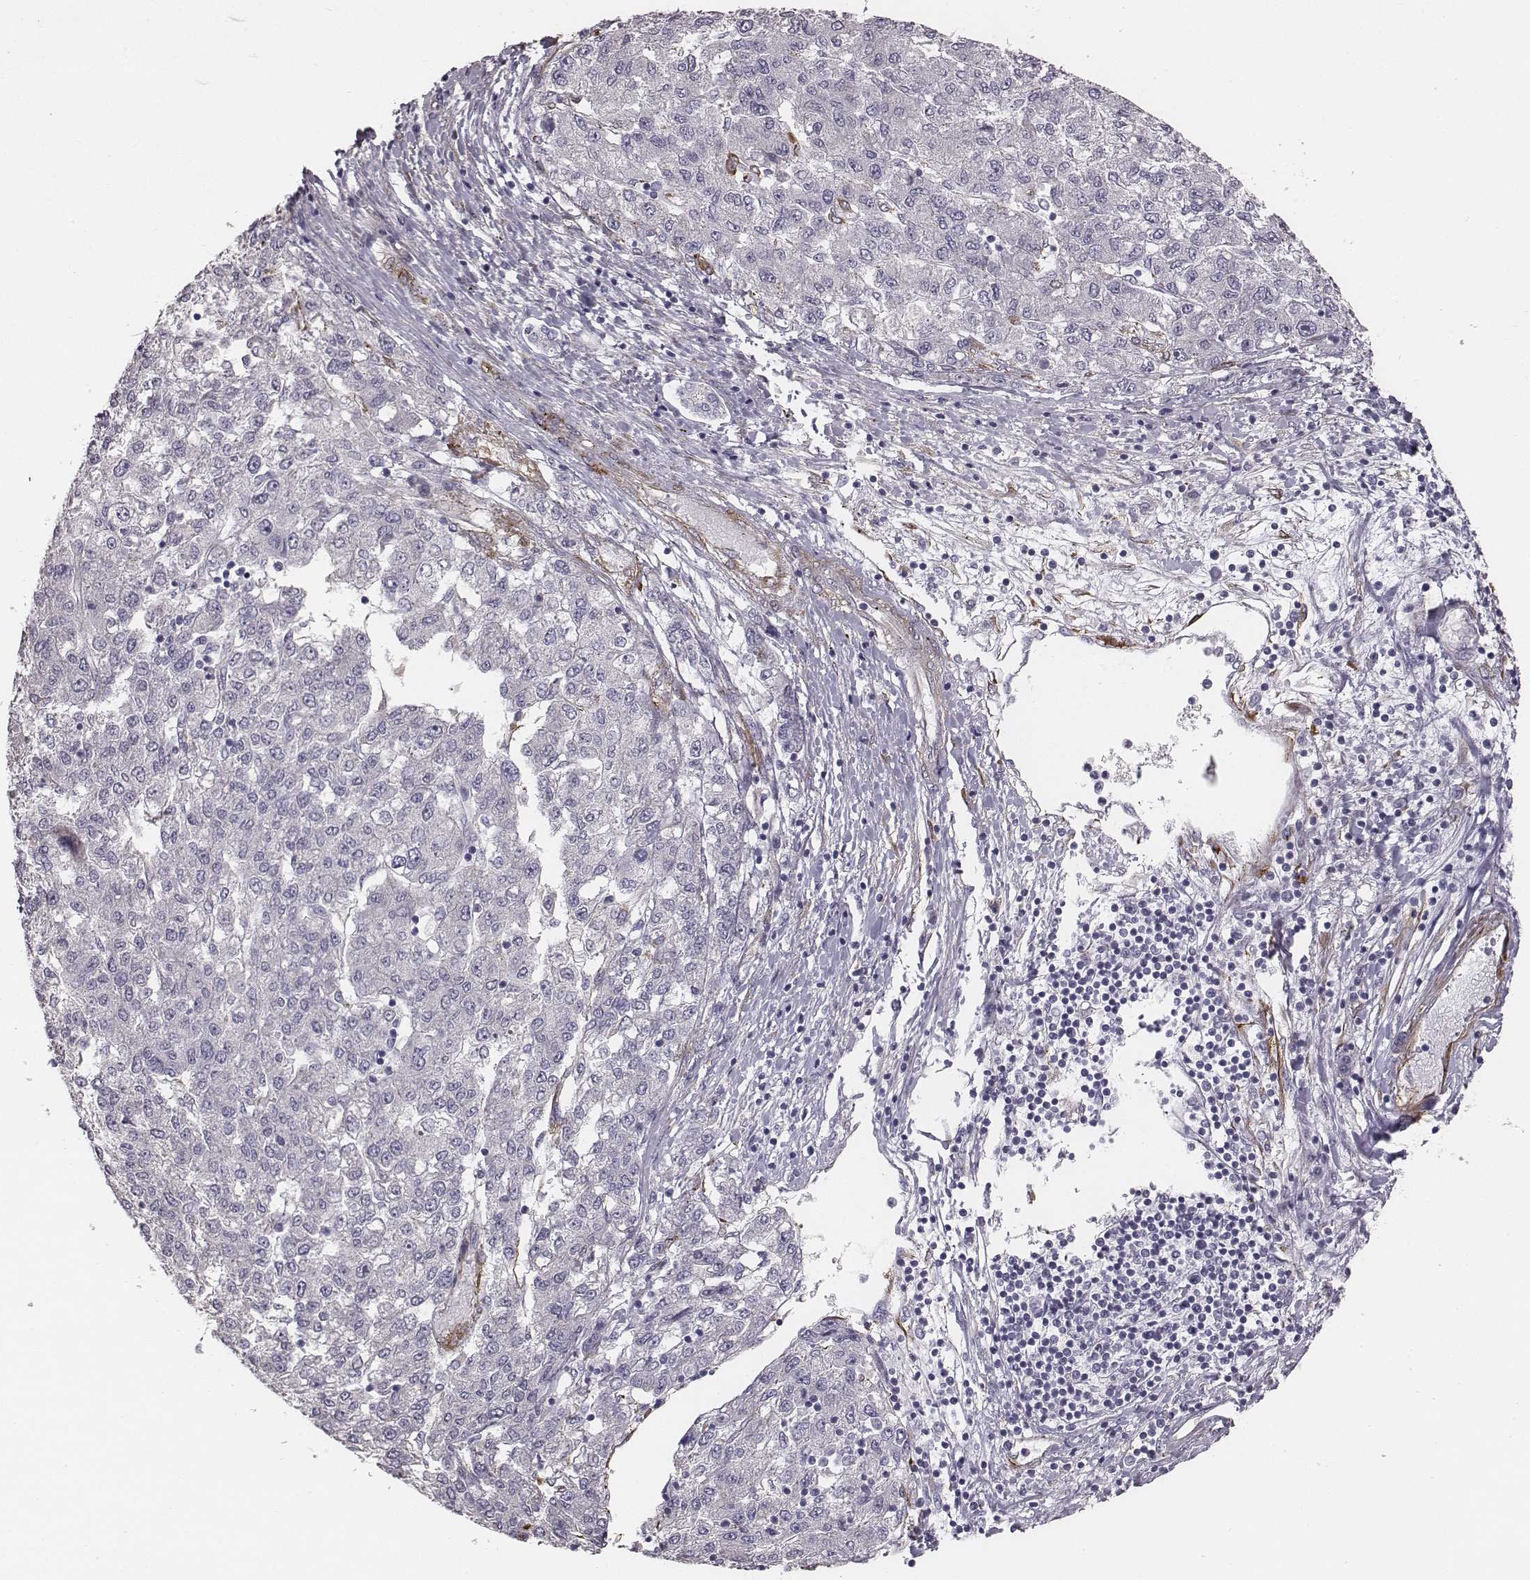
{"staining": {"intensity": "negative", "quantity": "none", "location": "none"}, "tissue": "liver cancer", "cell_type": "Tumor cells", "image_type": "cancer", "snomed": [{"axis": "morphology", "description": "Carcinoma, Hepatocellular, NOS"}, {"axis": "topography", "description": "Liver"}], "caption": "An image of hepatocellular carcinoma (liver) stained for a protein demonstrates no brown staining in tumor cells.", "gene": "PRKCZ", "patient": {"sex": "male", "age": 56}}